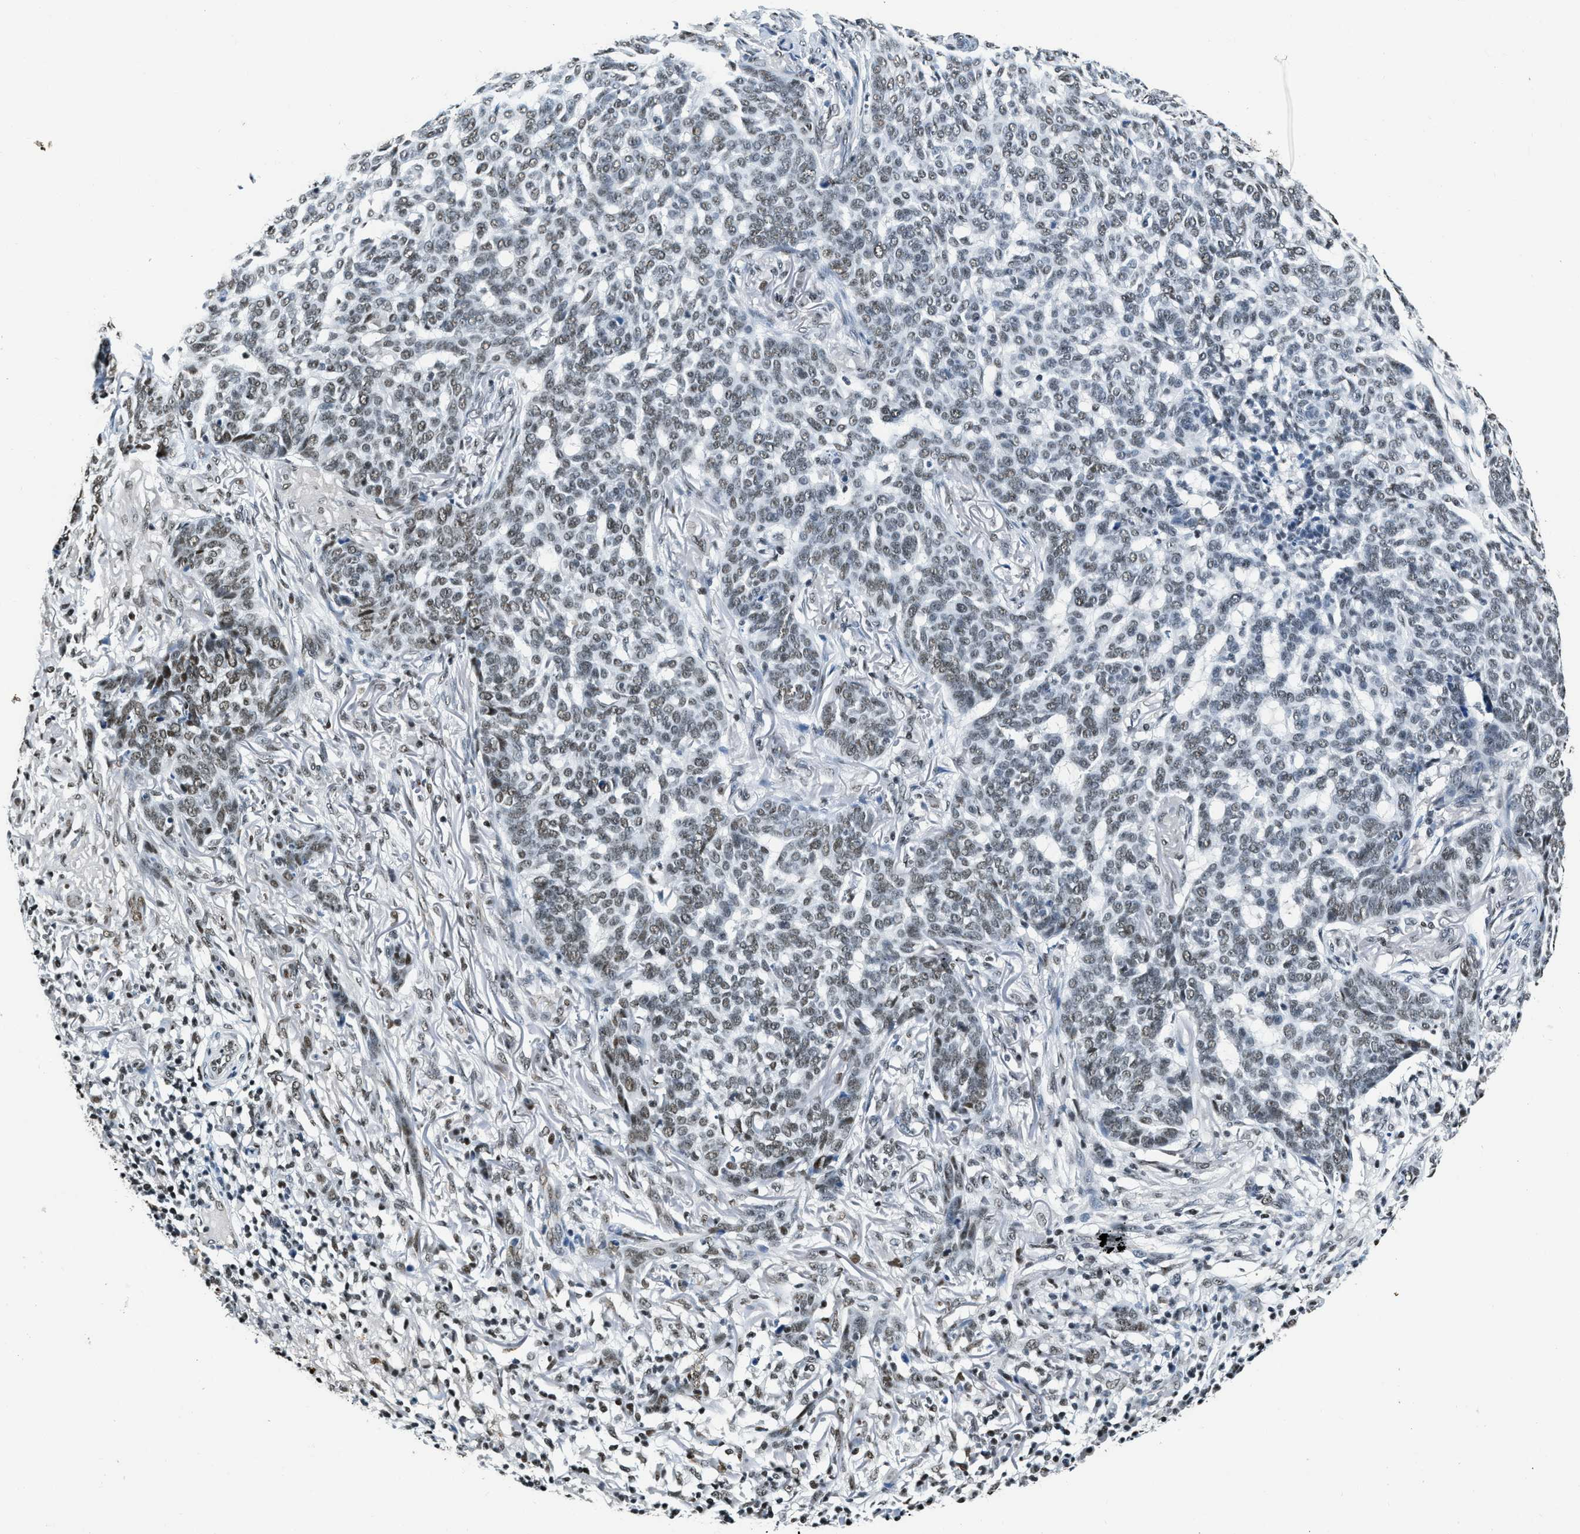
{"staining": {"intensity": "weak", "quantity": "25%-75%", "location": "nuclear"}, "tissue": "skin cancer", "cell_type": "Tumor cells", "image_type": "cancer", "snomed": [{"axis": "morphology", "description": "Basal cell carcinoma"}, {"axis": "topography", "description": "Skin"}], "caption": "Immunohistochemistry staining of skin cancer (basal cell carcinoma), which reveals low levels of weak nuclear positivity in approximately 25%-75% of tumor cells indicating weak nuclear protein positivity. The staining was performed using DAB (brown) for protein detection and nuclei were counterstained in hematoxylin (blue).", "gene": "CCNE1", "patient": {"sex": "male", "age": 85}}